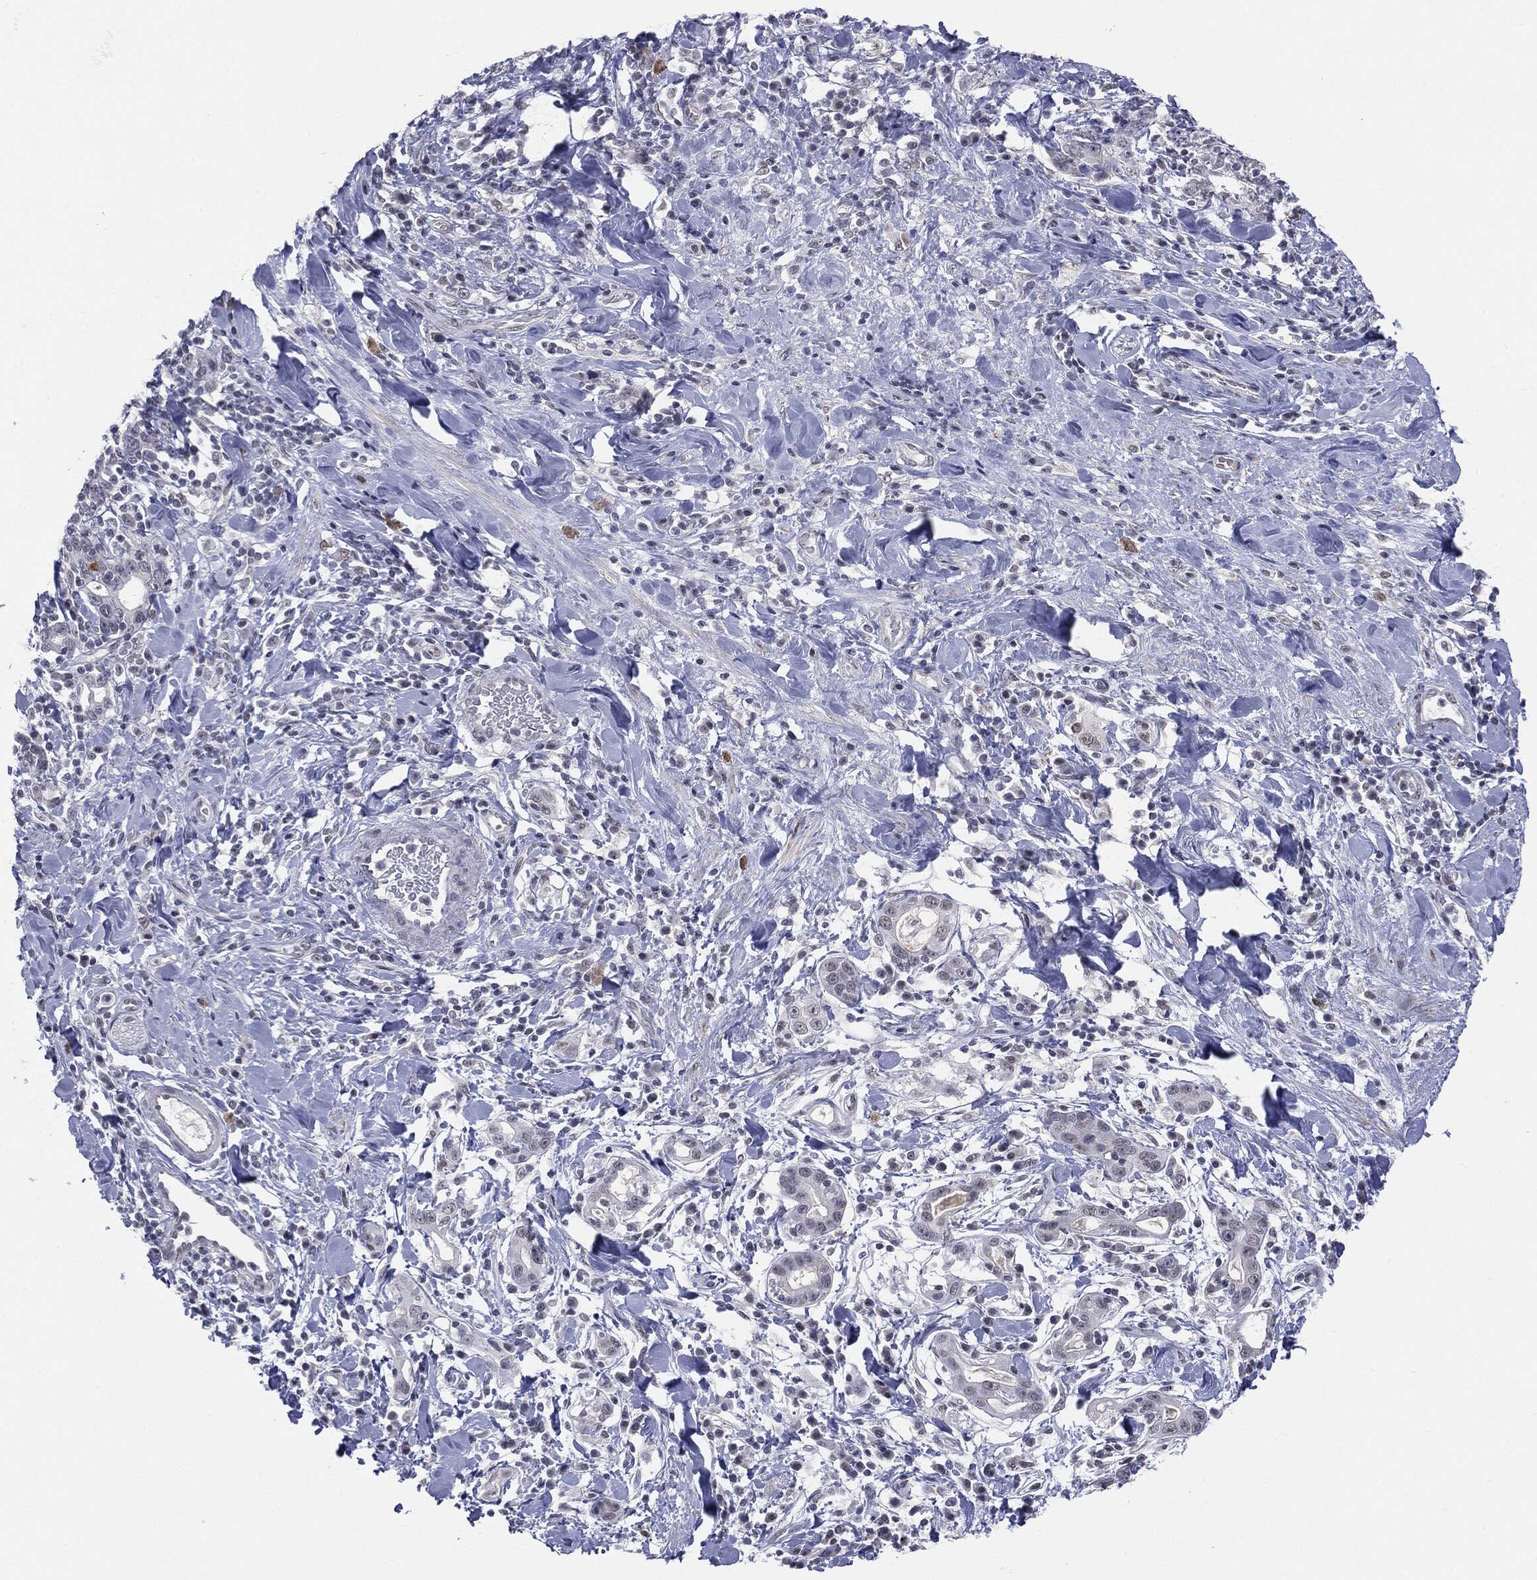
{"staining": {"intensity": "negative", "quantity": "none", "location": "none"}, "tissue": "stomach cancer", "cell_type": "Tumor cells", "image_type": "cancer", "snomed": [{"axis": "morphology", "description": "Adenocarcinoma, NOS"}, {"axis": "topography", "description": "Stomach"}], "caption": "IHC of human stomach cancer (adenocarcinoma) reveals no expression in tumor cells.", "gene": "SLC5A5", "patient": {"sex": "male", "age": 79}}